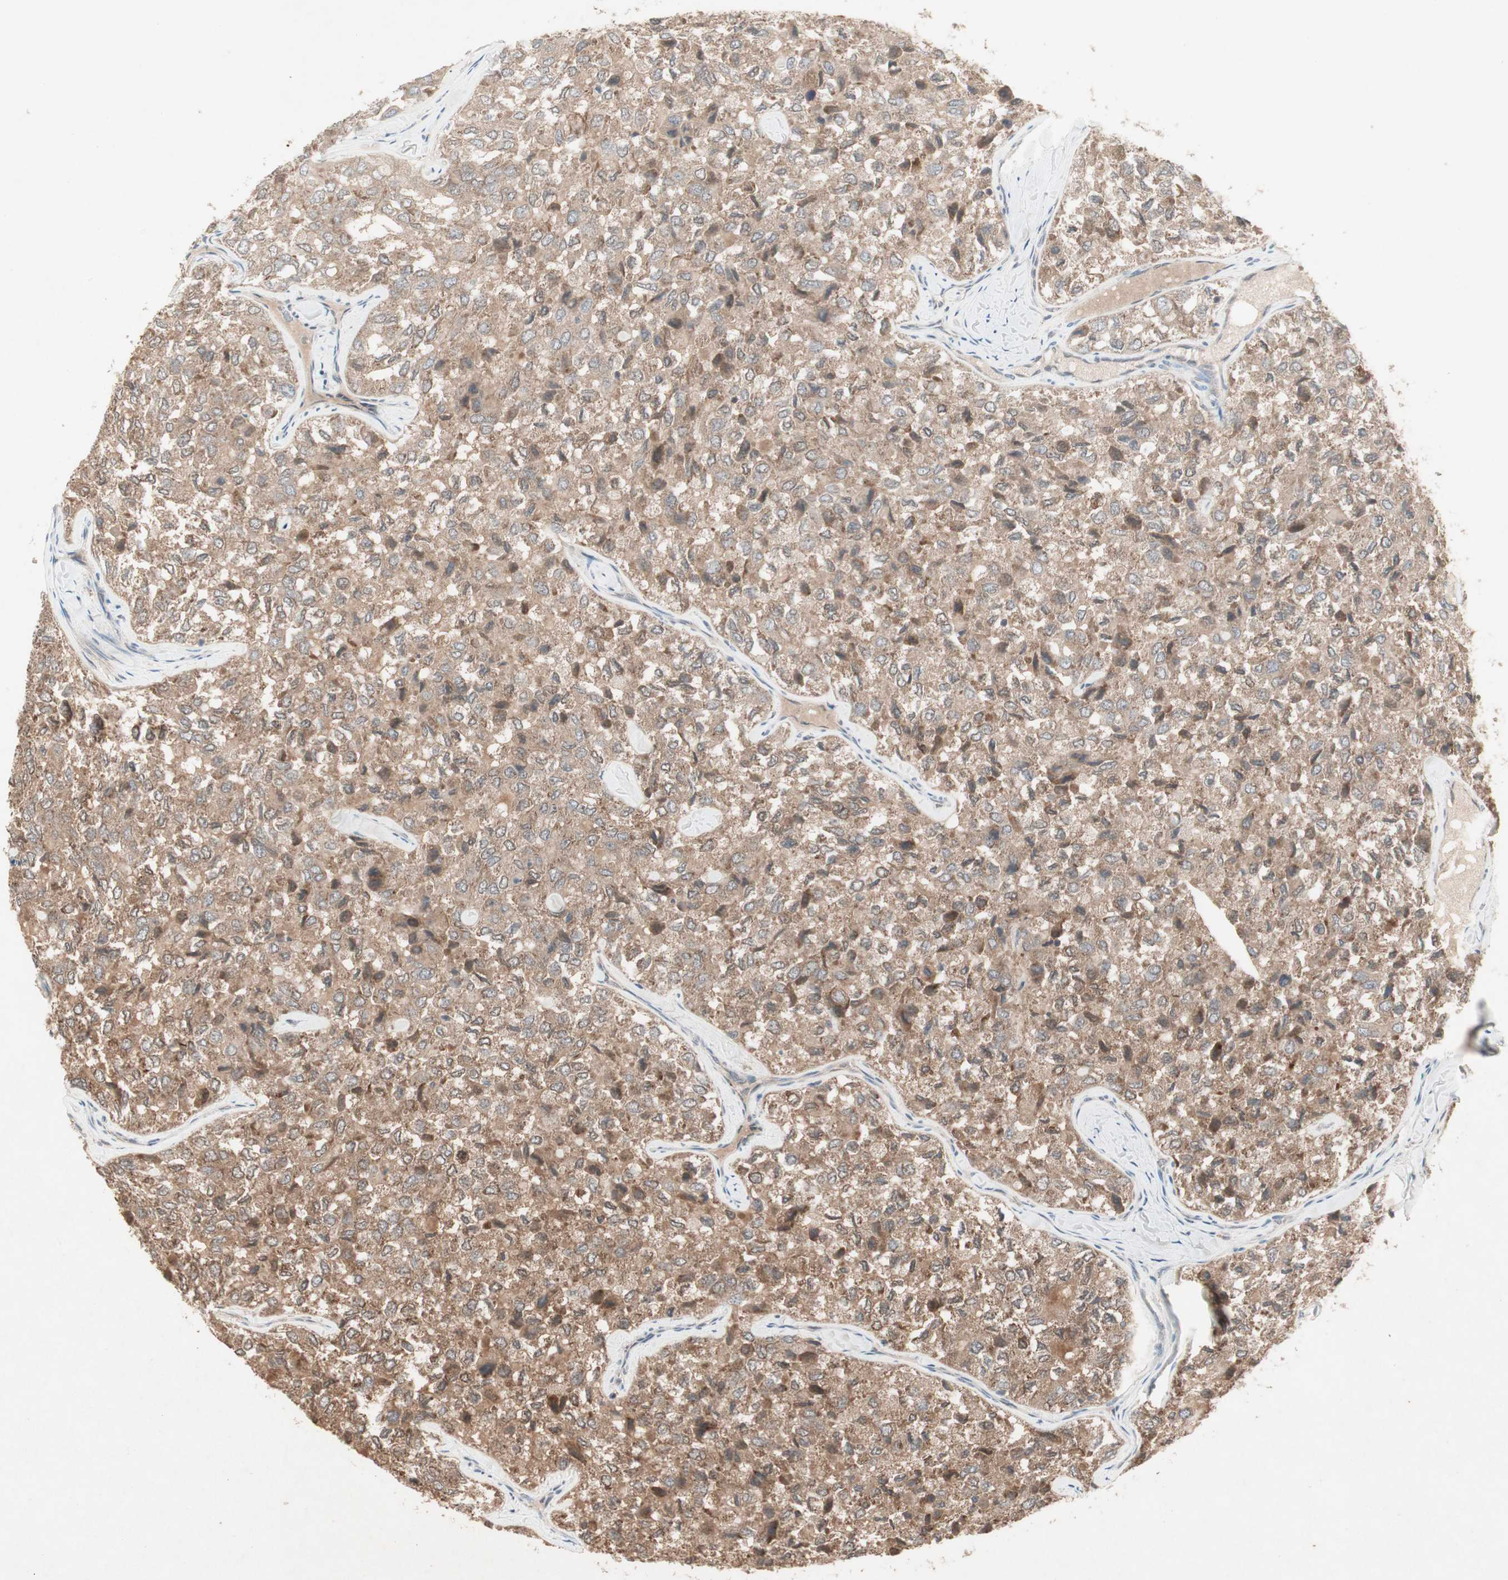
{"staining": {"intensity": "moderate", "quantity": ">75%", "location": "cytoplasmic/membranous"}, "tissue": "thyroid cancer", "cell_type": "Tumor cells", "image_type": "cancer", "snomed": [{"axis": "morphology", "description": "Follicular adenoma carcinoma, NOS"}, {"axis": "topography", "description": "Thyroid gland"}], "caption": "The immunohistochemical stain highlights moderate cytoplasmic/membranous staining in tumor cells of thyroid cancer tissue.", "gene": "JMJD7-PLA2G4B", "patient": {"sex": "male", "age": 75}}